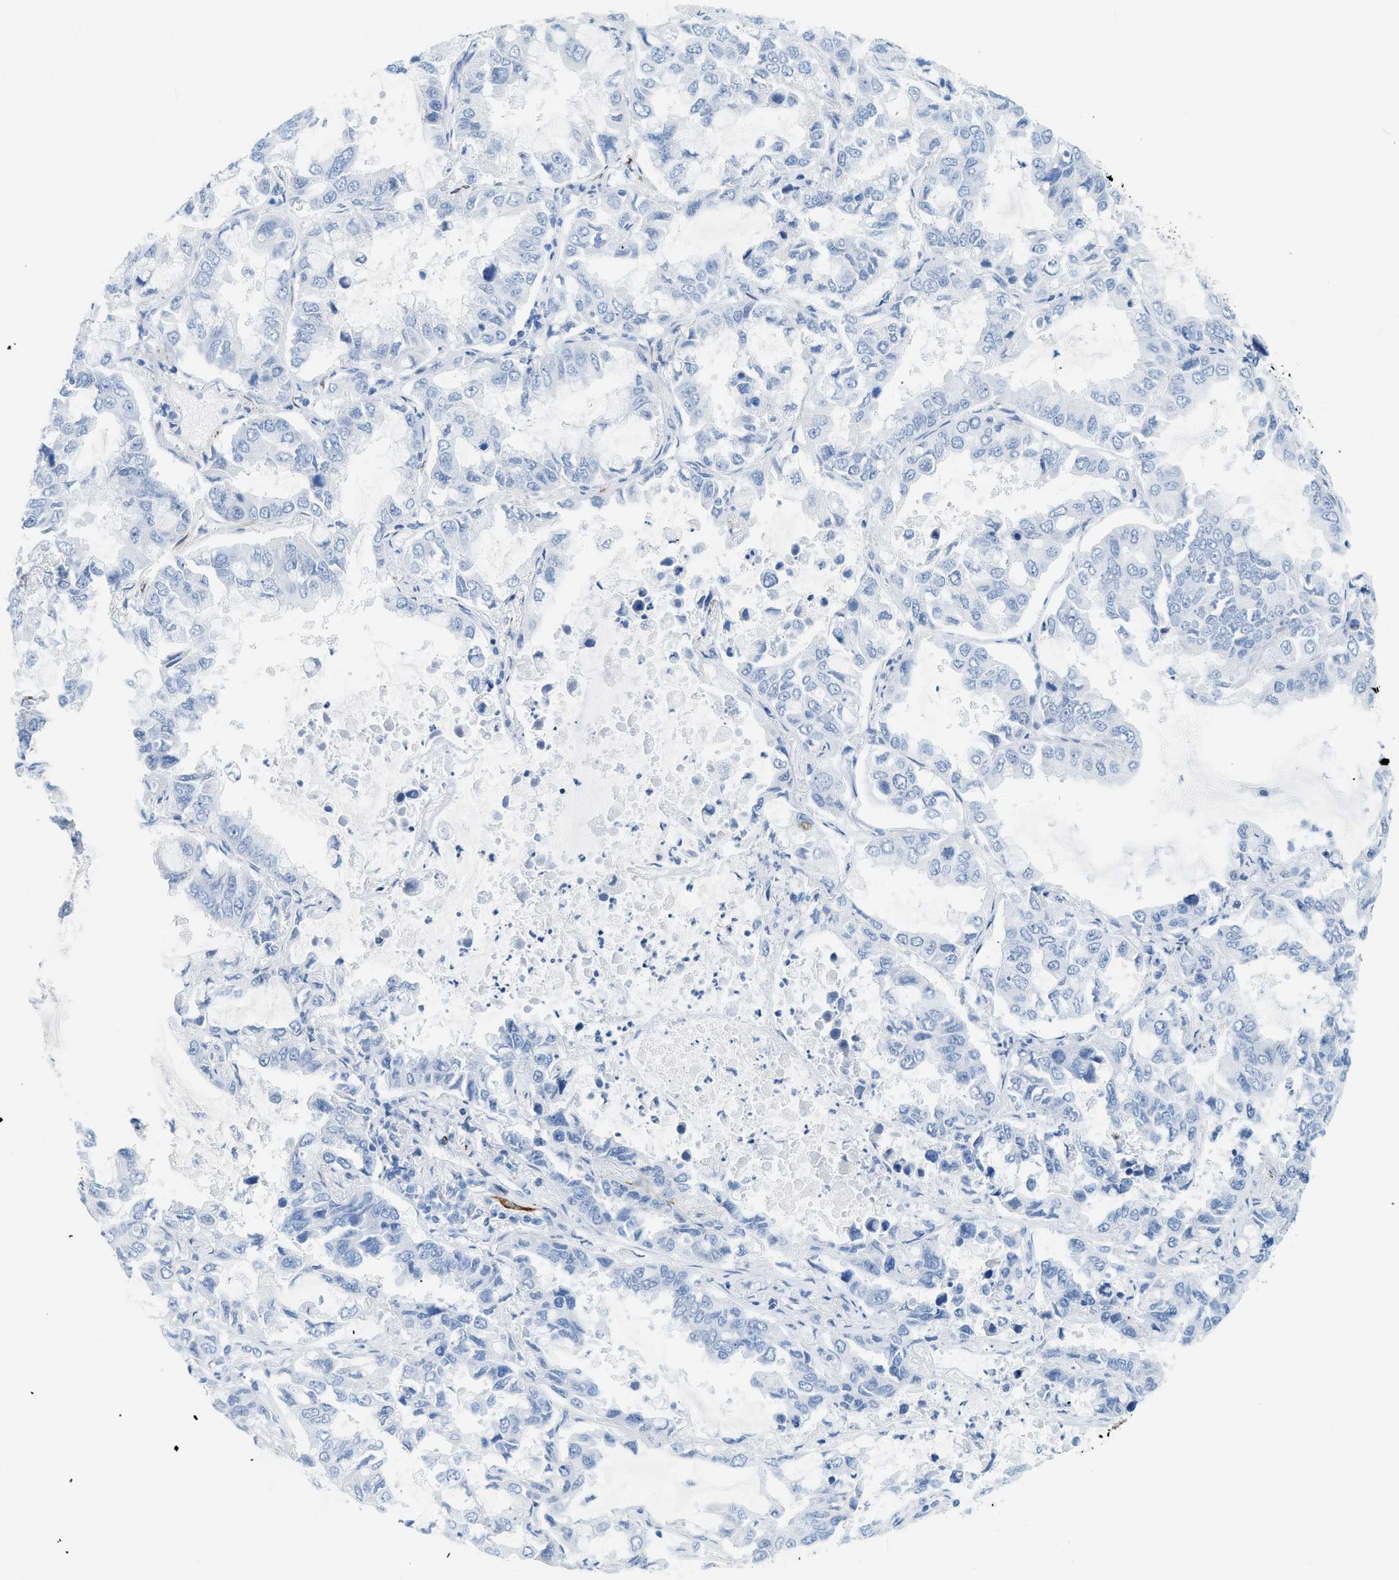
{"staining": {"intensity": "negative", "quantity": "none", "location": "none"}, "tissue": "lung cancer", "cell_type": "Tumor cells", "image_type": "cancer", "snomed": [{"axis": "morphology", "description": "Adenocarcinoma, NOS"}, {"axis": "topography", "description": "Lung"}], "caption": "Tumor cells show no significant expression in adenocarcinoma (lung). (Brightfield microscopy of DAB IHC at high magnification).", "gene": "DES", "patient": {"sex": "male", "age": 64}}